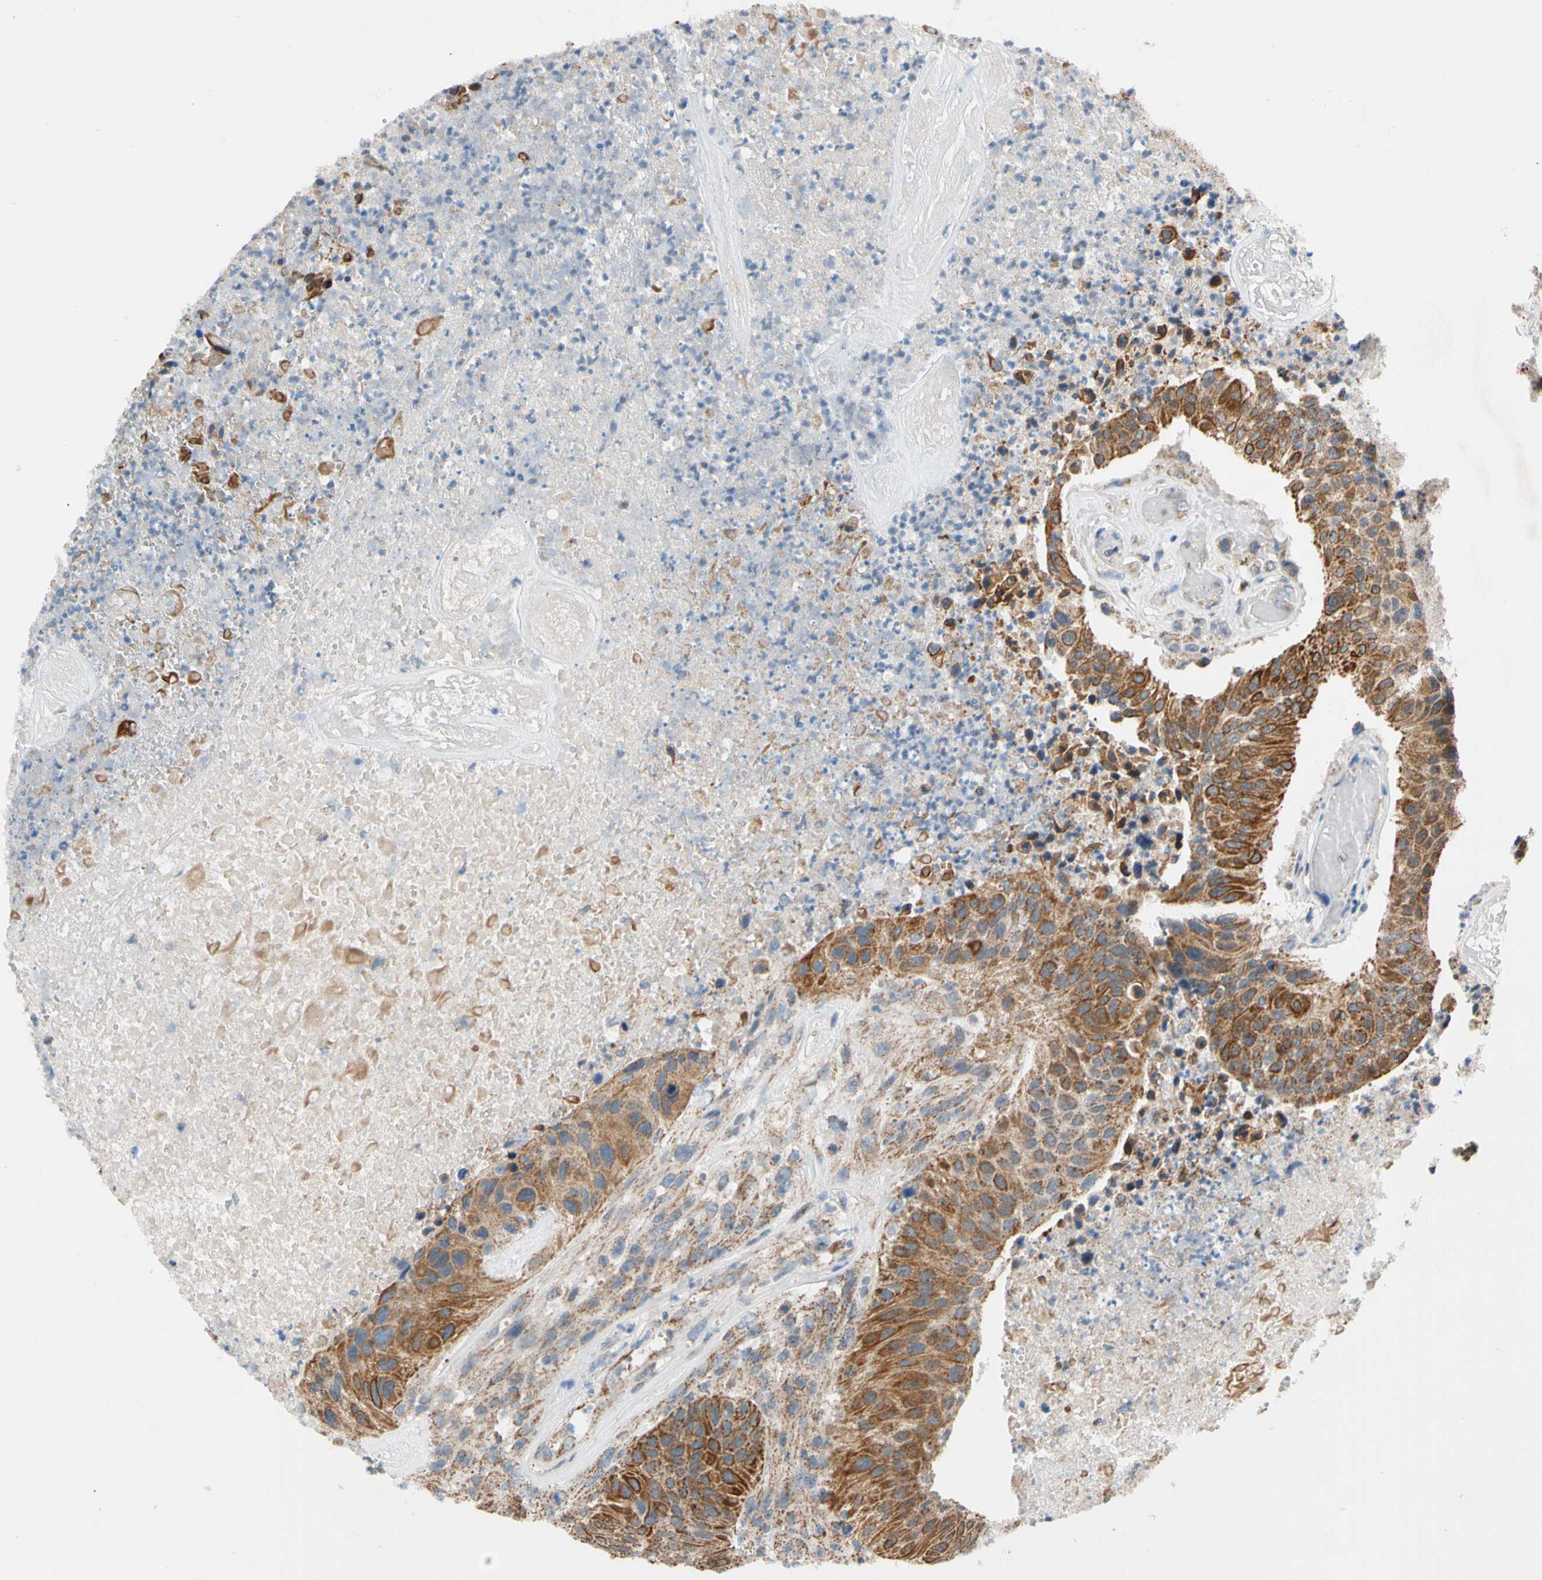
{"staining": {"intensity": "moderate", "quantity": ">75%", "location": "cytoplasmic/membranous"}, "tissue": "urothelial cancer", "cell_type": "Tumor cells", "image_type": "cancer", "snomed": [{"axis": "morphology", "description": "Urothelial carcinoma, High grade"}, {"axis": "topography", "description": "Urinary bladder"}], "caption": "Urothelial carcinoma (high-grade) stained for a protein reveals moderate cytoplasmic/membranous positivity in tumor cells.", "gene": "KHDC4", "patient": {"sex": "male", "age": 66}}